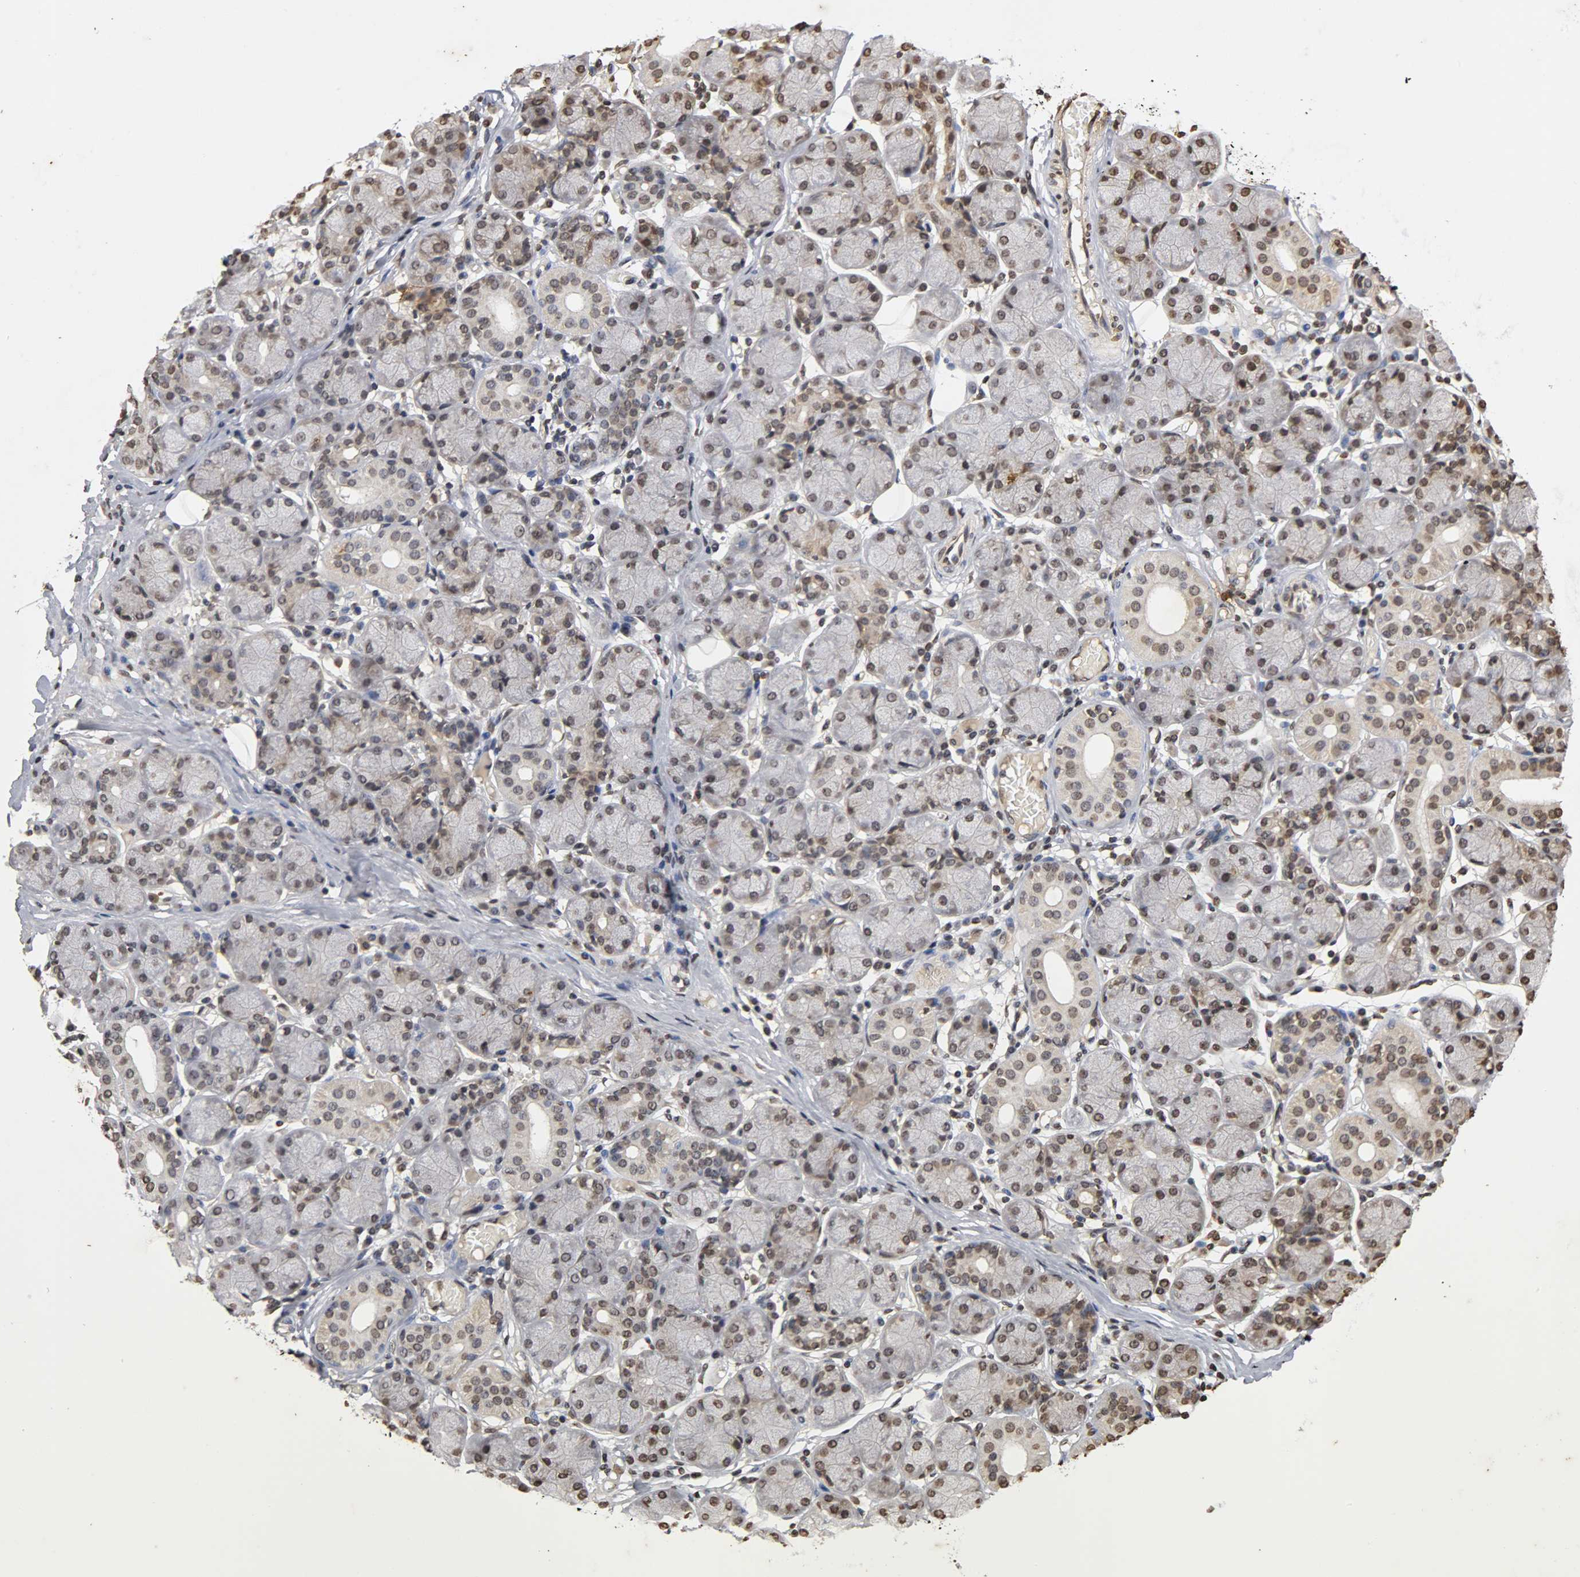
{"staining": {"intensity": "weak", "quantity": "25%-75%", "location": "nuclear"}, "tissue": "salivary gland", "cell_type": "Glandular cells", "image_type": "normal", "snomed": [{"axis": "morphology", "description": "Normal tissue, NOS"}, {"axis": "topography", "description": "Salivary gland"}], "caption": "DAB immunohistochemical staining of benign salivary gland displays weak nuclear protein expression in about 25%-75% of glandular cells.", "gene": "ERCC2", "patient": {"sex": "female", "age": 24}}